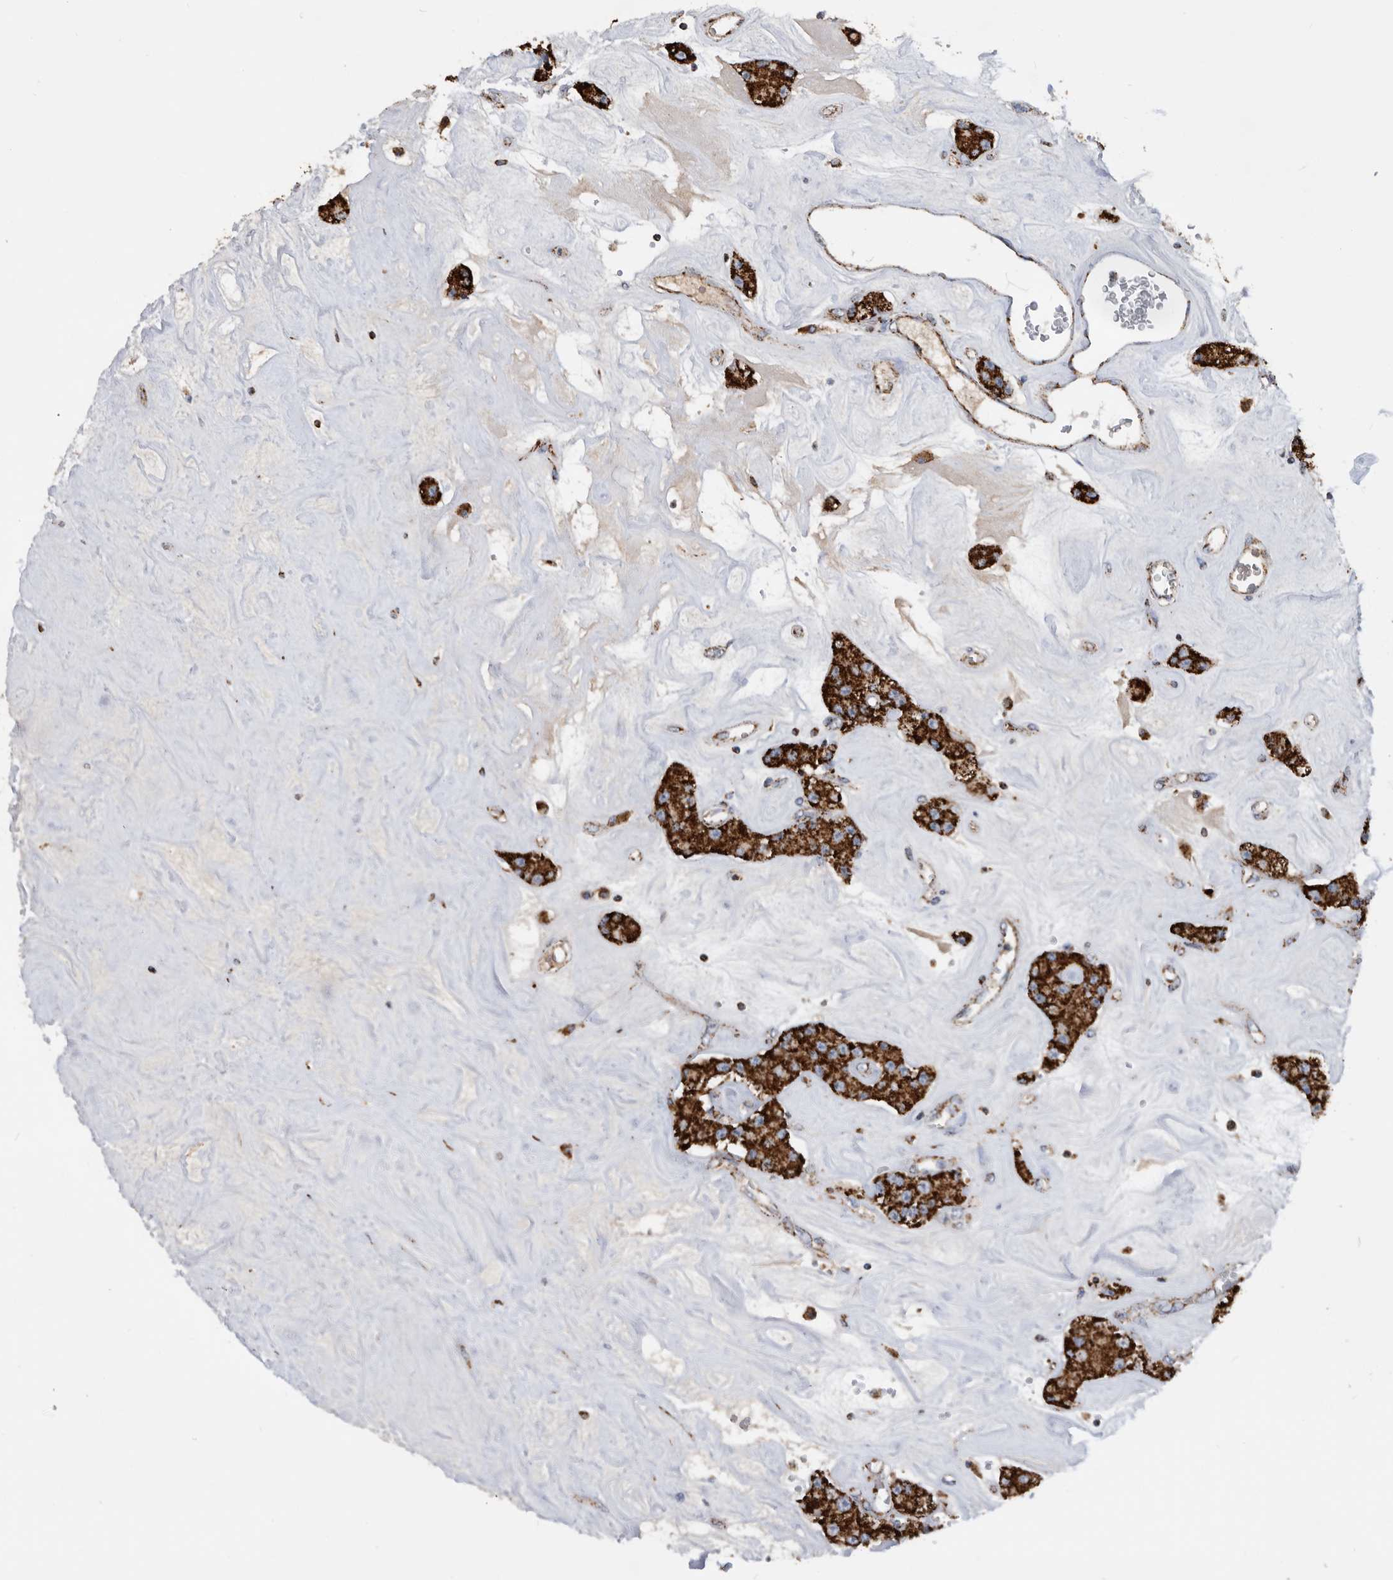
{"staining": {"intensity": "strong", "quantity": ">75%", "location": "cytoplasmic/membranous"}, "tissue": "carcinoid", "cell_type": "Tumor cells", "image_type": "cancer", "snomed": [{"axis": "morphology", "description": "Carcinoid, malignant, NOS"}, {"axis": "topography", "description": "Pancreas"}], "caption": "Human carcinoid stained with a brown dye displays strong cytoplasmic/membranous positive positivity in about >75% of tumor cells.", "gene": "WFDC1", "patient": {"sex": "male", "age": 41}}